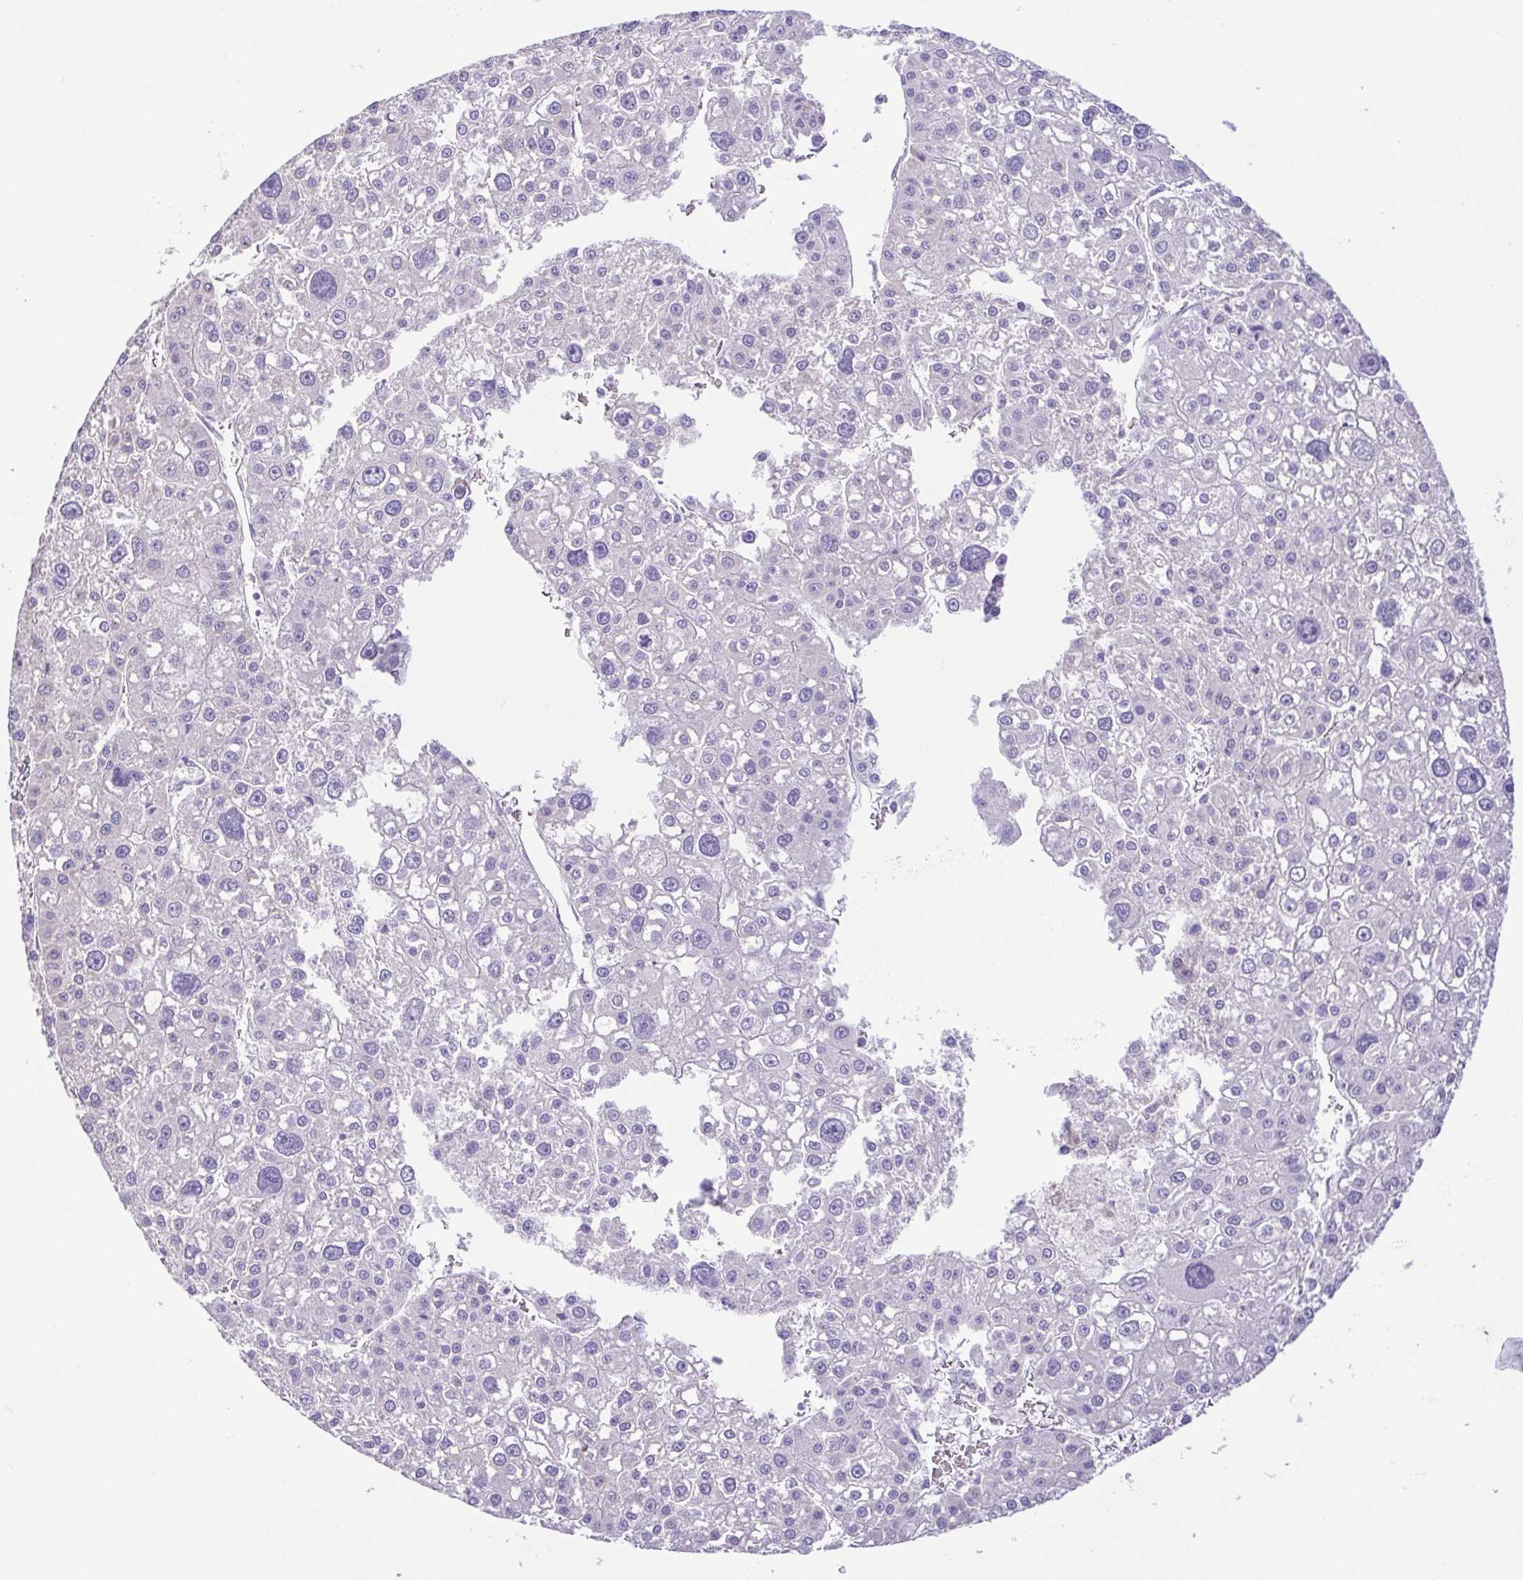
{"staining": {"intensity": "negative", "quantity": "none", "location": "none"}, "tissue": "liver cancer", "cell_type": "Tumor cells", "image_type": "cancer", "snomed": [{"axis": "morphology", "description": "Carcinoma, Hepatocellular, NOS"}, {"axis": "topography", "description": "Liver"}], "caption": "Tumor cells are negative for protein expression in human liver cancer (hepatocellular carcinoma).", "gene": "EPB42", "patient": {"sex": "male", "age": 73}}